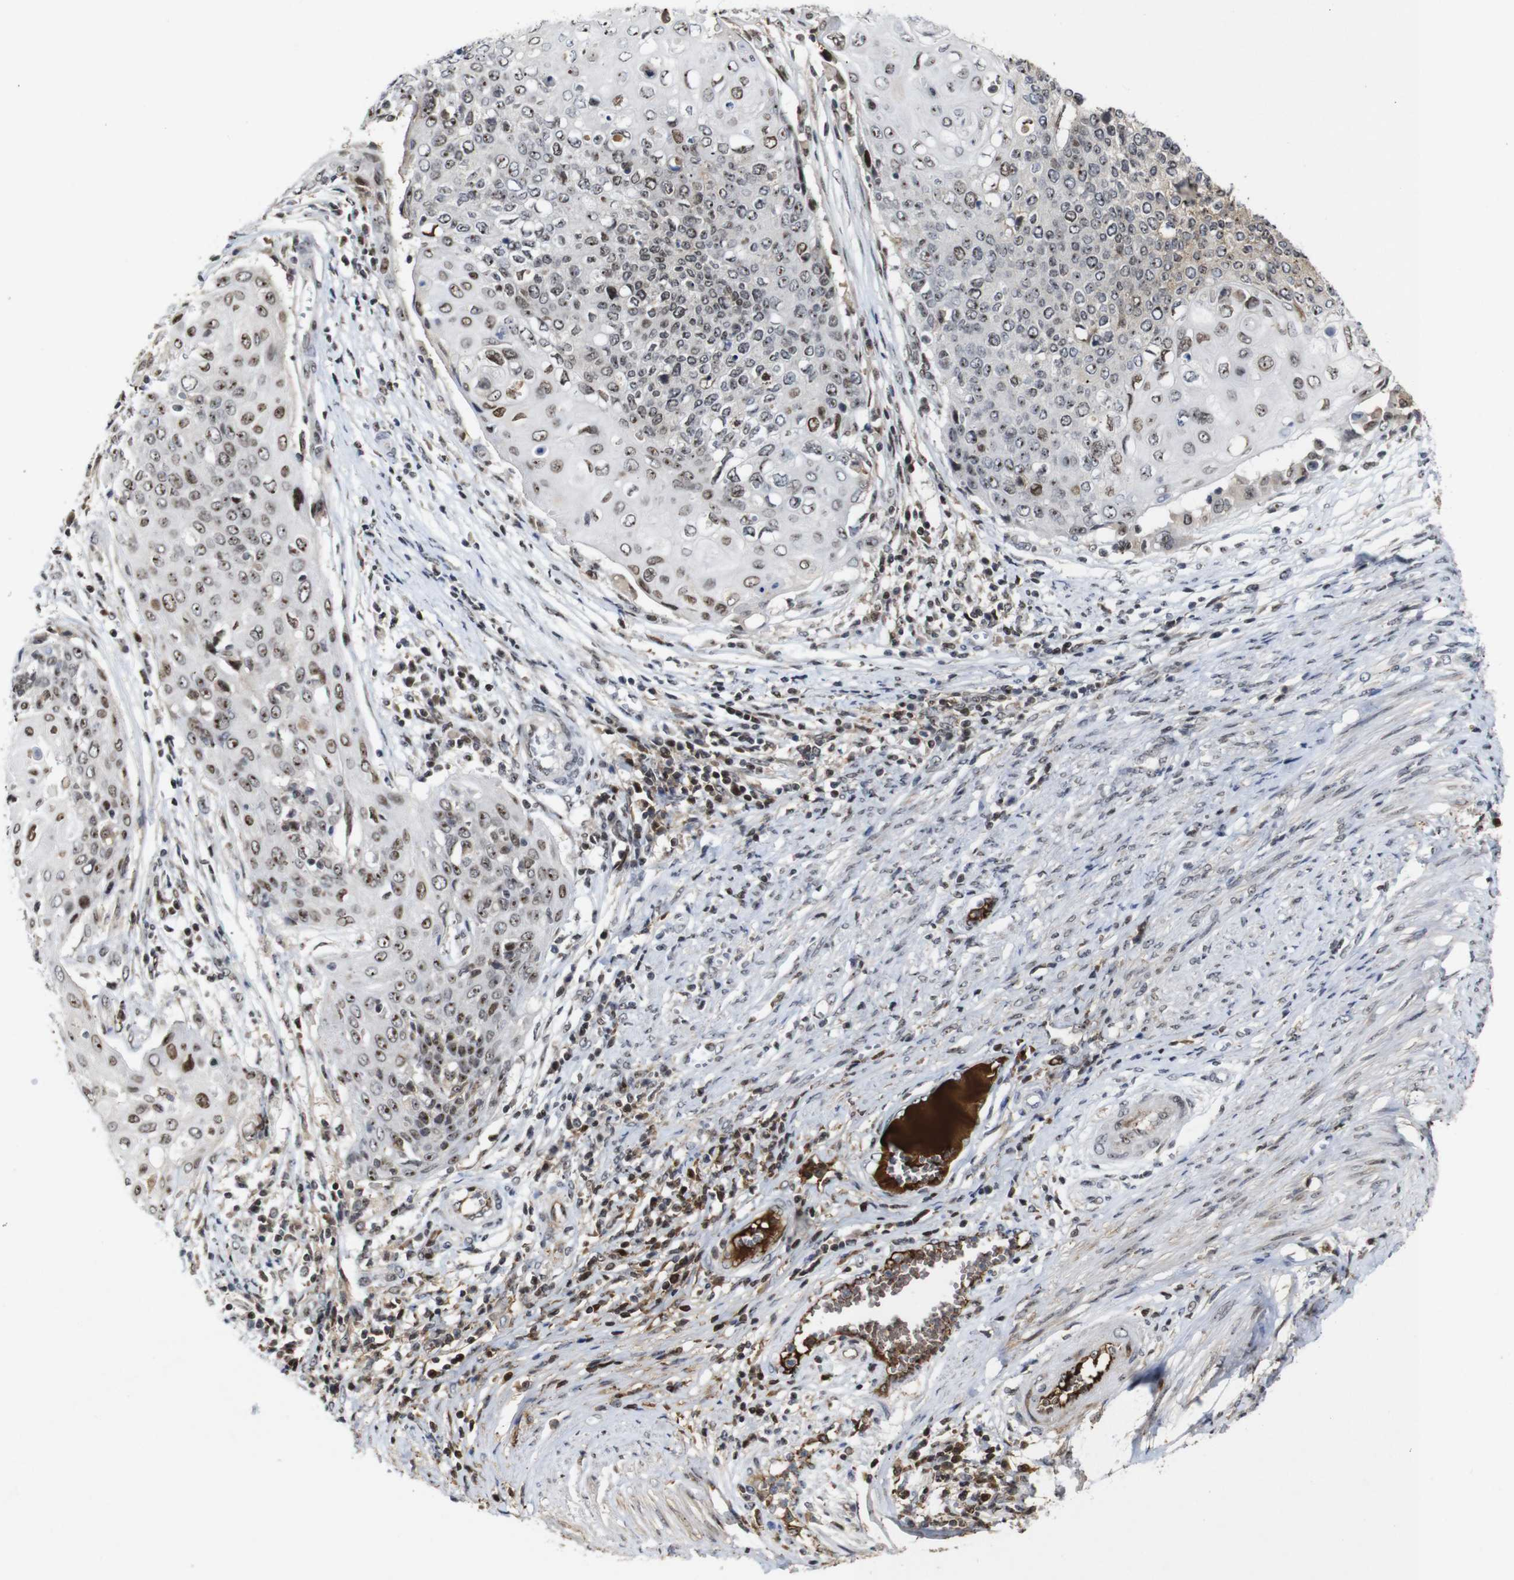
{"staining": {"intensity": "moderate", "quantity": "25%-75%", "location": "nuclear"}, "tissue": "cervical cancer", "cell_type": "Tumor cells", "image_type": "cancer", "snomed": [{"axis": "morphology", "description": "Squamous cell carcinoma, NOS"}, {"axis": "topography", "description": "Cervix"}], "caption": "Brown immunohistochemical staining in human cervical squamous cell carcinoma demonstrates moderate nuclear staining in approximately 25%-75% of tumor cells. The protein of interest is stained brown, and the nuclei are stained in blue (DAB IHC with brightfield microscopy, high magnification).", "gene": "MYC", "patient": {"sex": "female", "age": 39}}